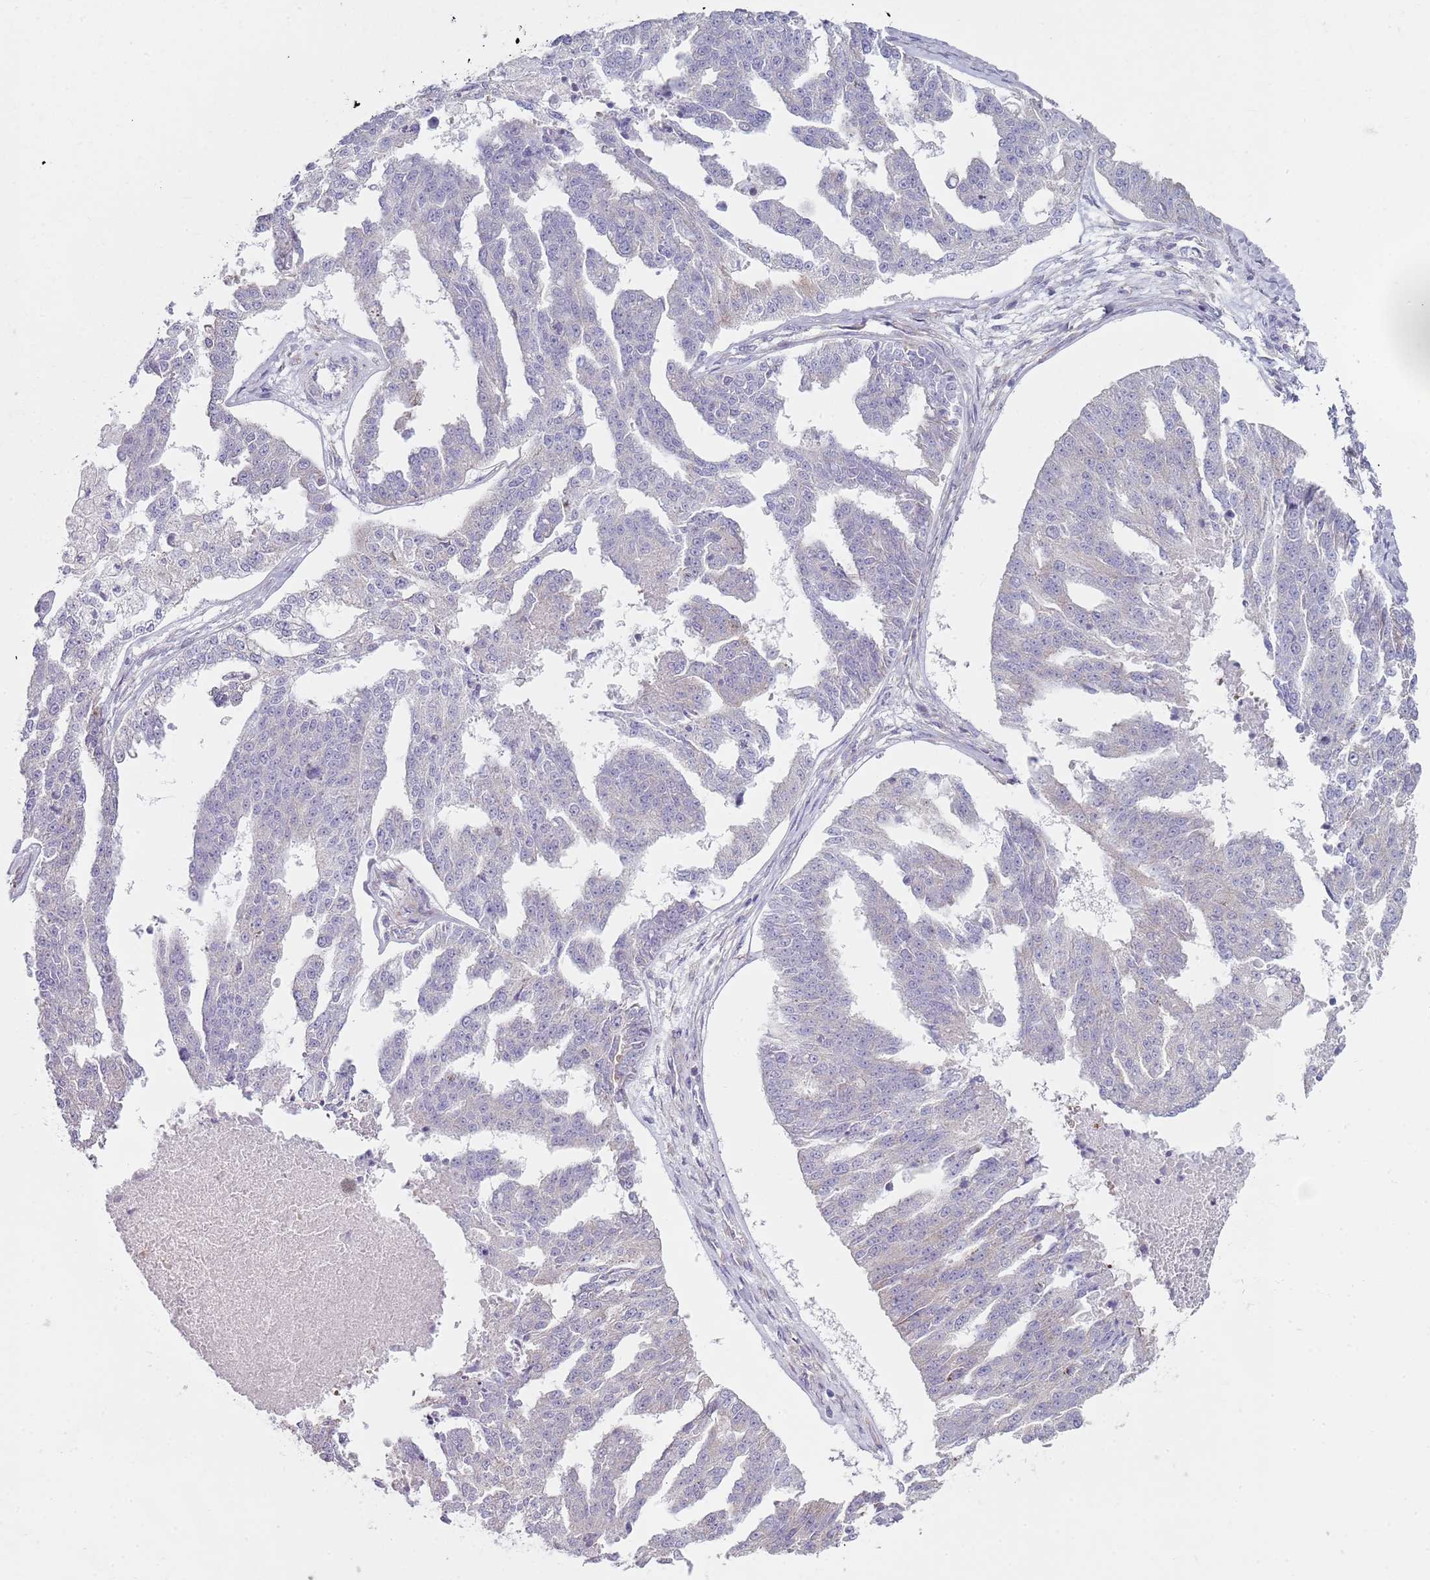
{"staining": {"intensity": "negative", "quantity": "none", "location": "none"}, "tissue": "ovarian cancer", "cell_type": "Tumor cells", "image_type": "cancer", "snomed": [{"axis": "morphology", "description": "Cystadenocarcinoma, serous, NOS"}, {"axis": "topography", "description": "Ovary"}], "caption": "IHC of human ovarian cancer exhibits no expression in tumor cells.", "gene": "SLC26A6", "patient": {"sex": "female", "age": 58}}